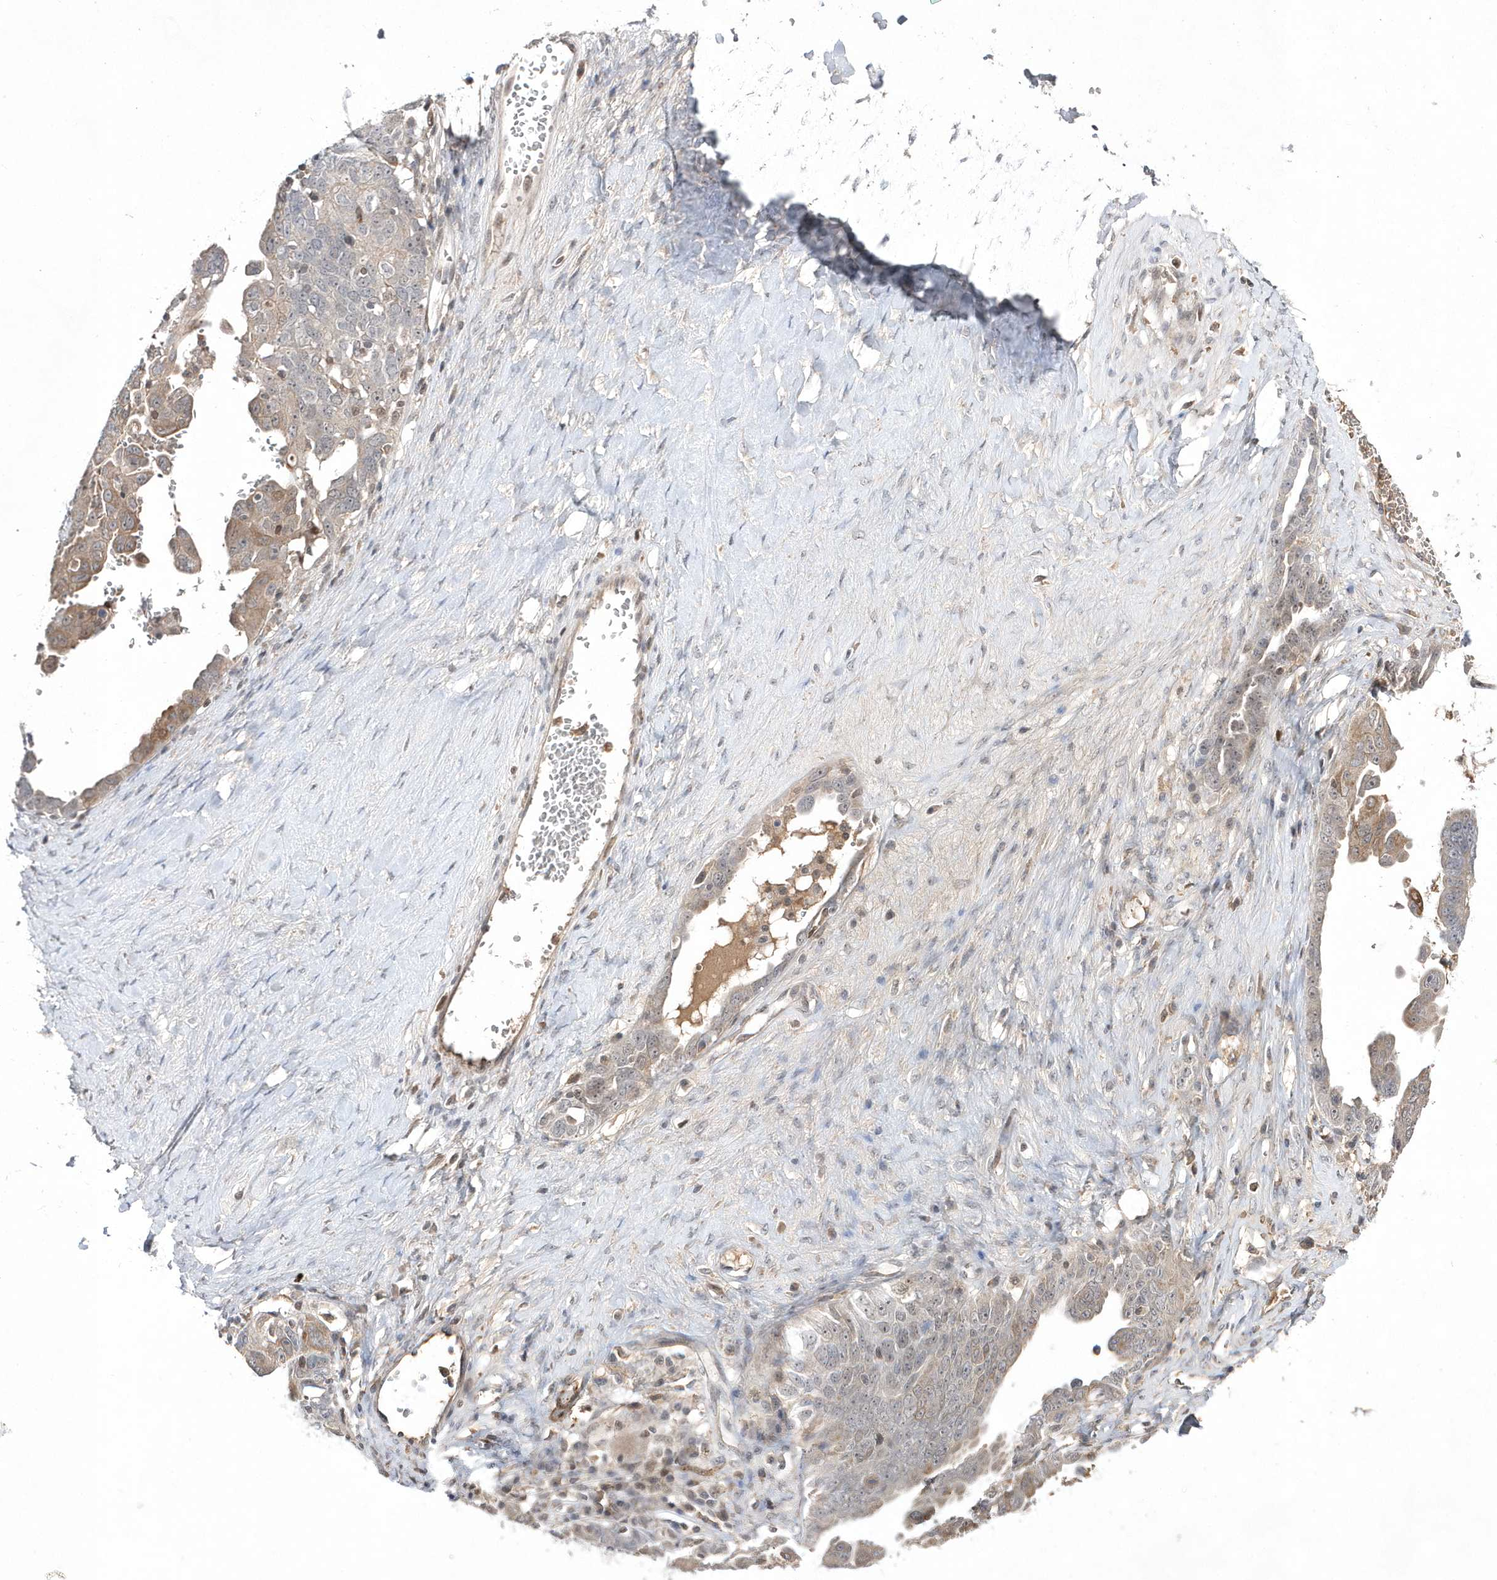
{"staining": {"intensity": "moderate", "quantity": "<25%", "location": "cytoplasmic/membranous,nuclear"}, "tissue": "ovarian cancer", "cell_type": "Tumor cells", "image_type": "cancer", "snomed": [{"axis": "morphology", "description": "Carcinoma, endometroid"}, {"axis": "topography", "description": "Ovary"}], "caption": "Immunohistochemistry (IHC) histopathology image of neoplastic tissue: ovarian cancer (endometroid carcinoma) stained using immunohistochemistry (IHC) displays low levels of moderate protein expression localized specifically in the cytoplasmic/membranous and nuclear of tumor cells, appearing as a cytoplasmic/membranous and nuclear brown color.", "gene": "TMEM132B", "patient": {"sex": "female", "age": 62}}